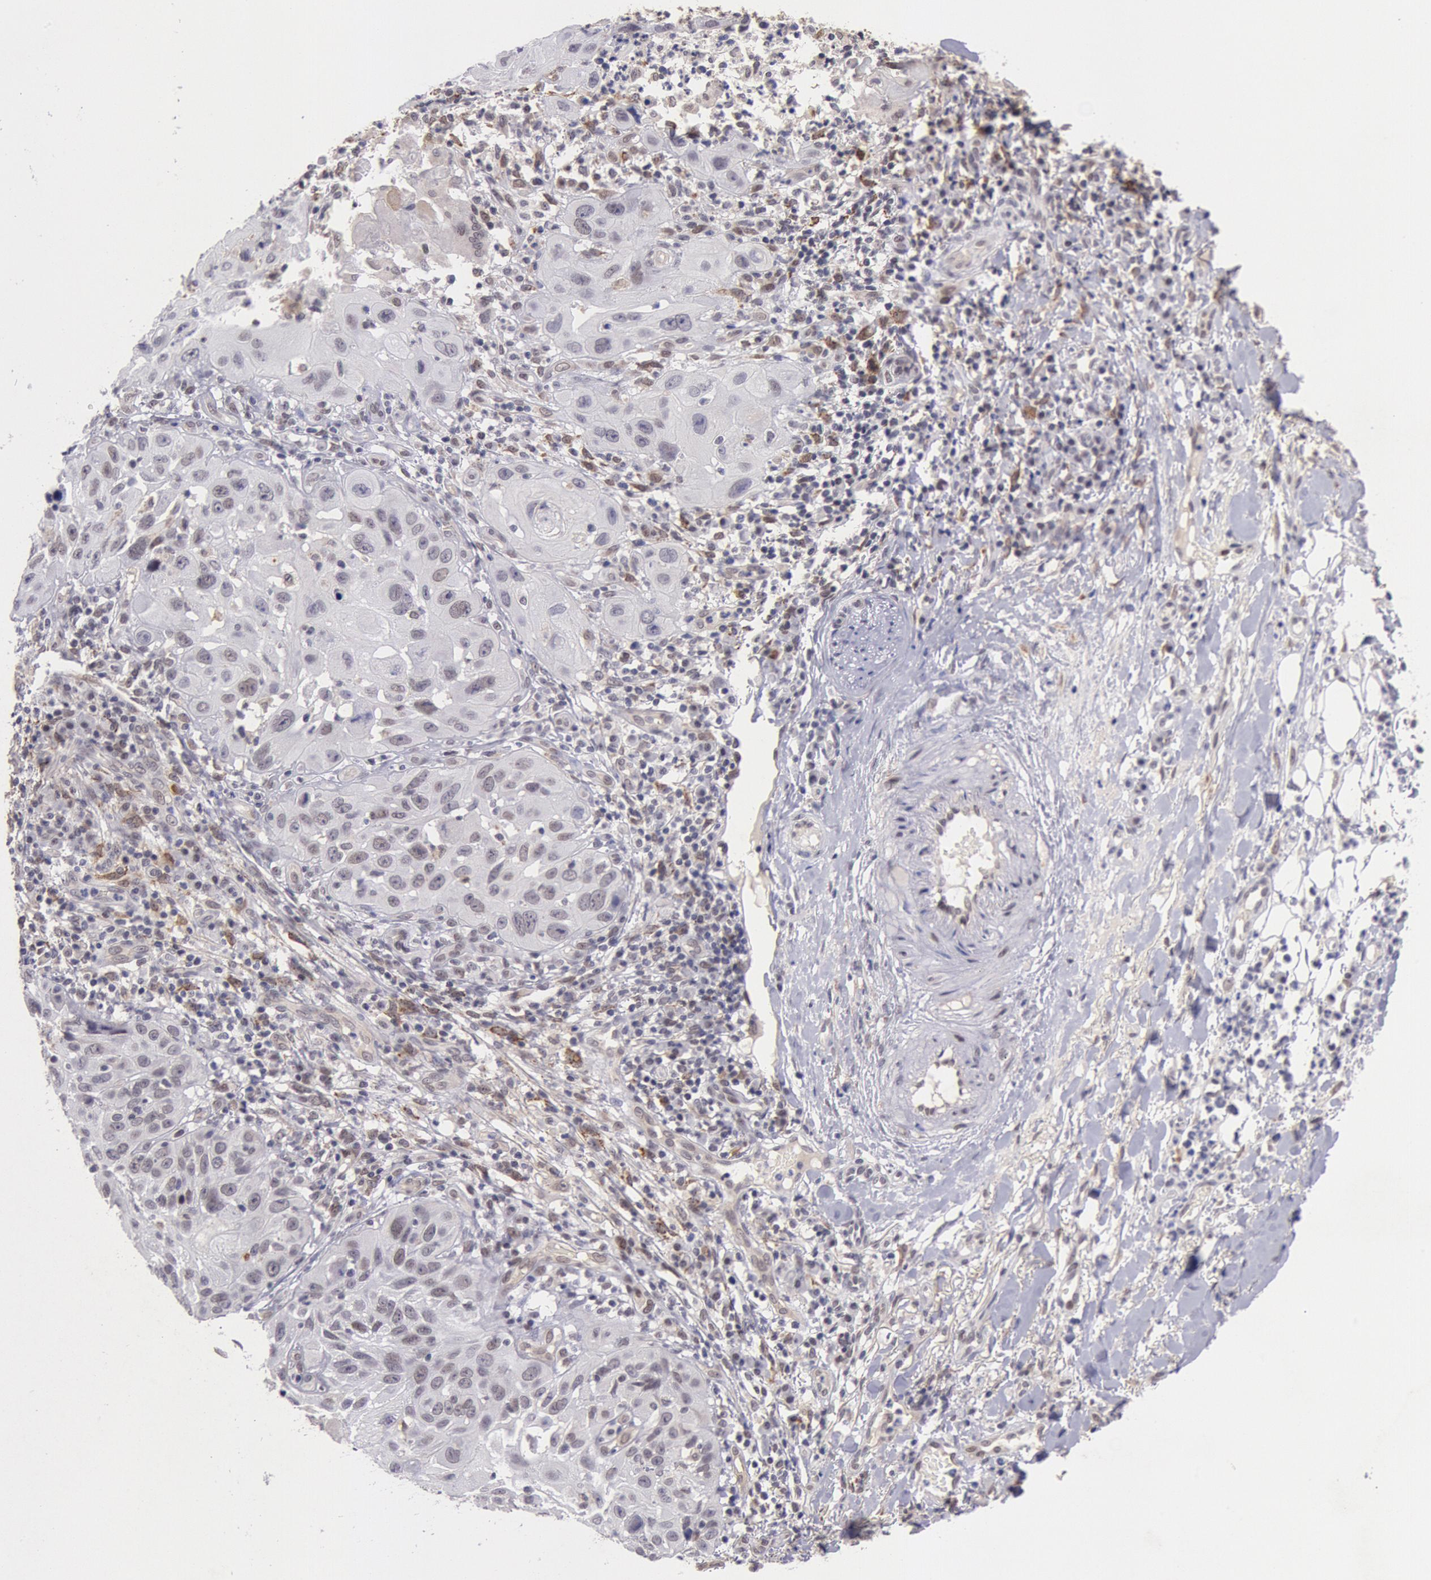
{"staining": {"intensity": "weak", "quantity": "<25%", "location": "nuclear"}, "tissue": "skin cancer", "cell_type": "Tumor cells", "image_type": "cancer", "snomed": [{"axis": "morphology", "description": "Squamous cell carcinoma, NOS"}, {"axis": "topography", "description": "Skin"}], "caption": "Skin cancer (squamous cell carcinoma) stained for a protein using immunohistochemistry reveals no positivity tumor cells.", "gene": "CDKN2B", "patient": {"sex": "female", "age": 89}}